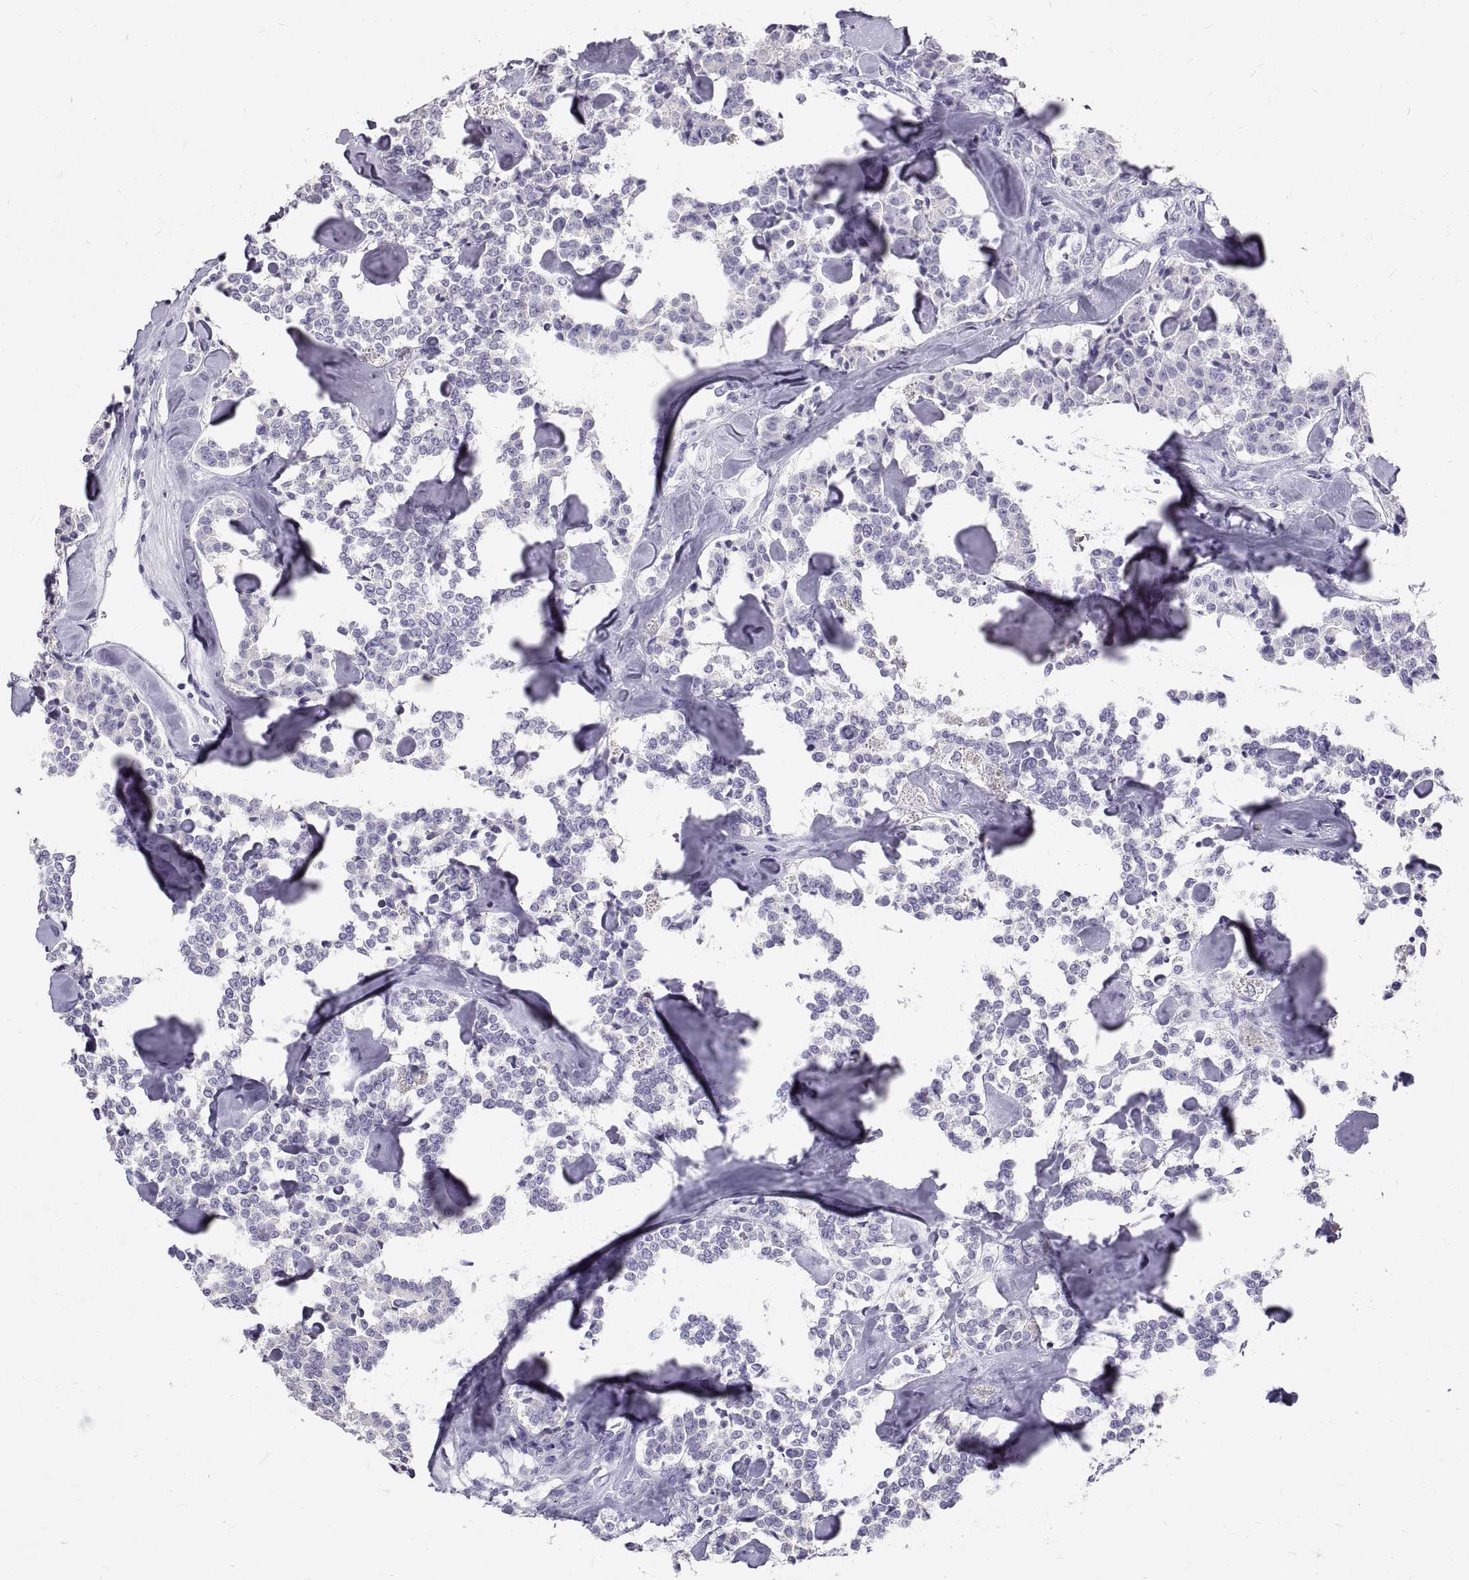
{"staining": {"intensity": "negative", "quantity": "none", "location": "none"}, "tissue": "carcinoid", "cell_type": "Tumor cells", "image_type": "cancer", "snomed": [{"axis": "morphology", "description": "Carcinoid, malignant, NOS"}, {"axis": "topography", "description": "Pancreas"}], "caption": "Immunohistochemical staining of human malignant carcinoid demonstrates no significant staining in tumor cells.", "gene": "GNG12", "patient": {"sex": "male", "age": 41}}